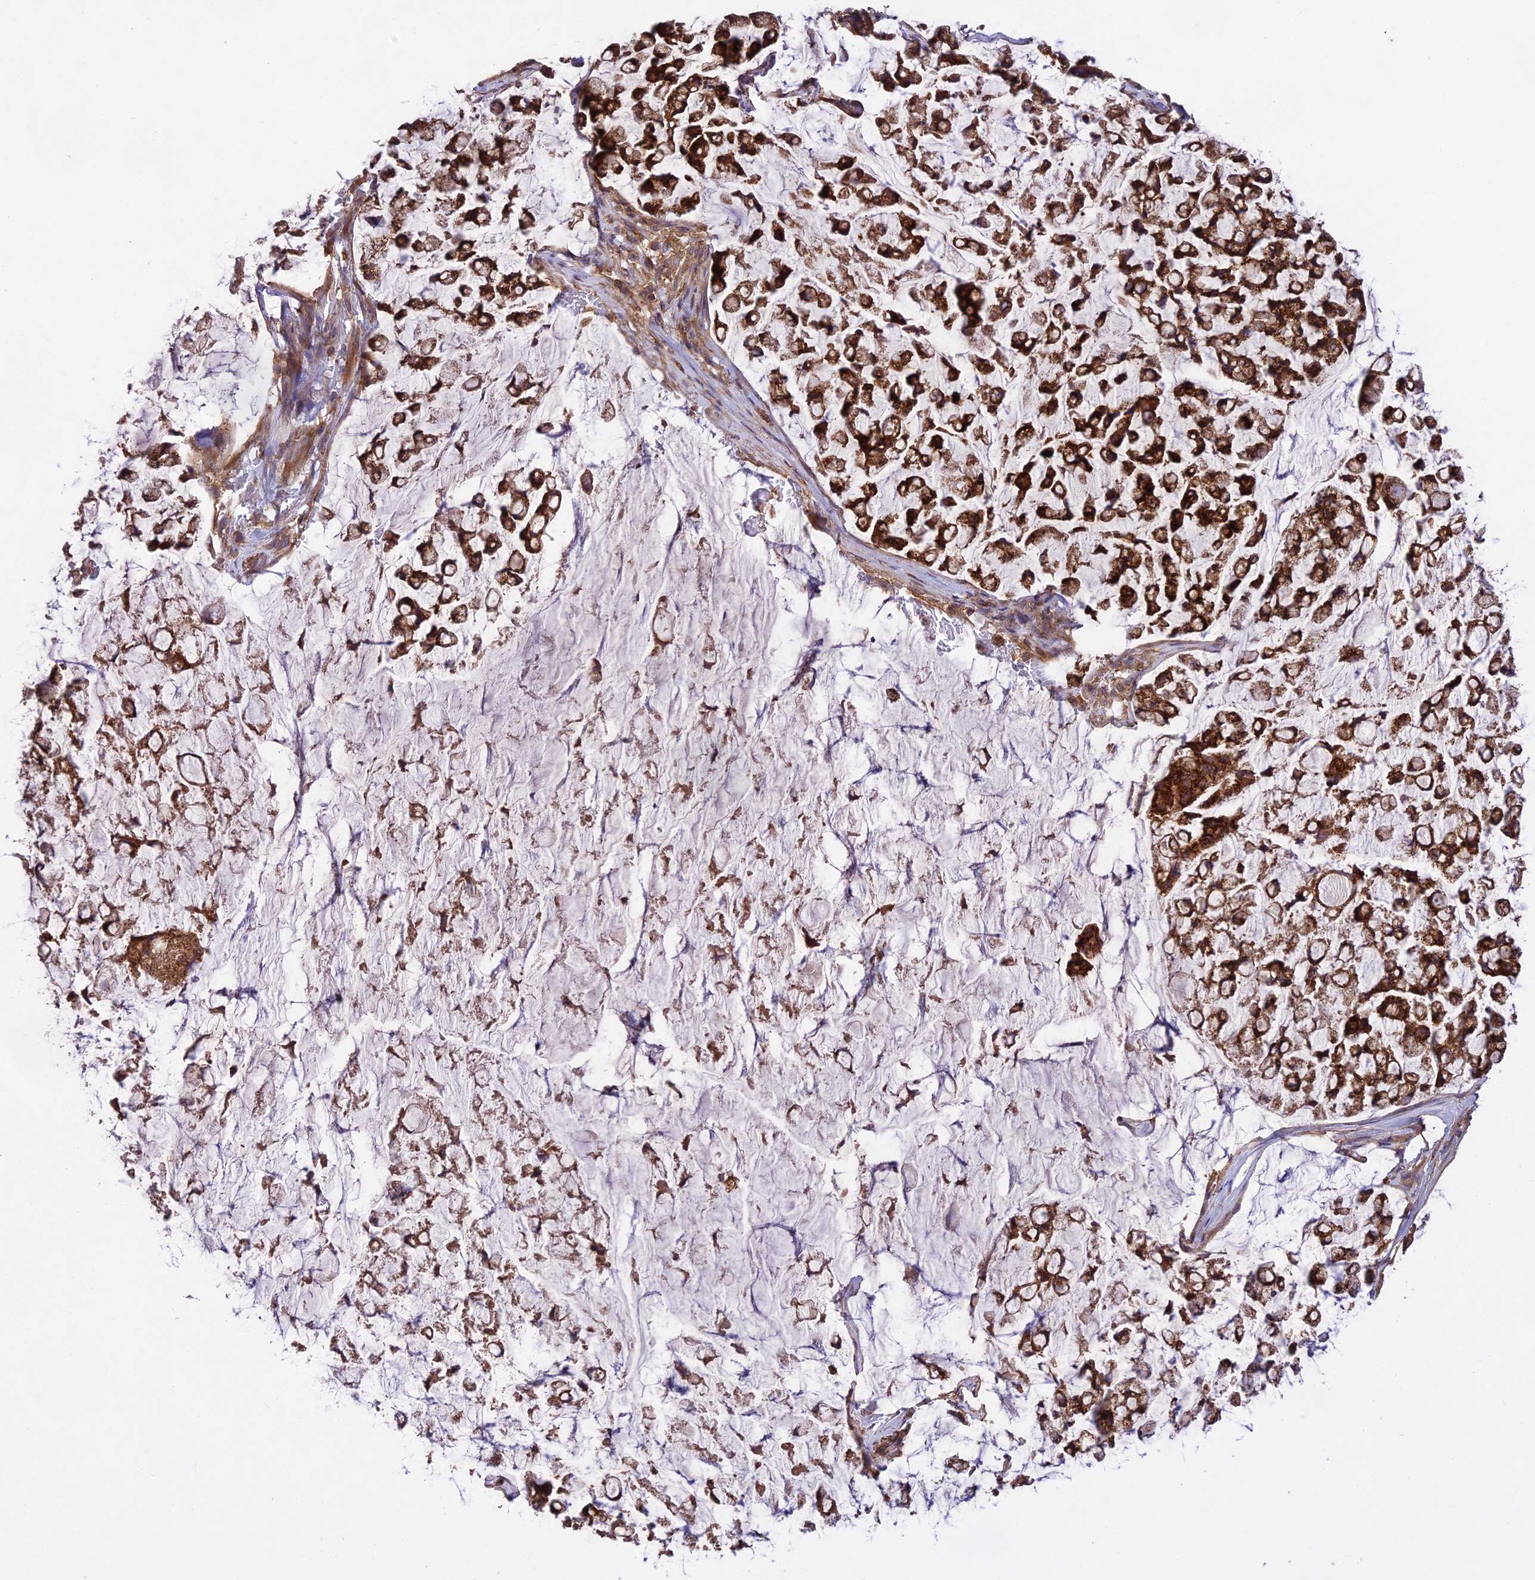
{"staining": {"intensity": "strong", "quantity": ">75%", "location": "cytoplasmic/membranous"}, "tissue": "stomach cancer", "cell_type": "Tumor cells", "image_type": "cancer", "snomed": [{"axis": "morphology", "description": "Adenocarcinoma, NOS"}, {"axis": "topography", "description": "Stomach, lower"}], "caption": "Tumor cells reveal high levels of strong cytoplasmic/membranous positivity in about >75% of cells in stomach cancer (adenocarcinoma). The staining was performed using DAB, with brown indicating positive protein expression. Nuclei are stained blue with hematoxylin.", "gene": "NUDT8", "patient": {"sex": "male", "age": 67}}